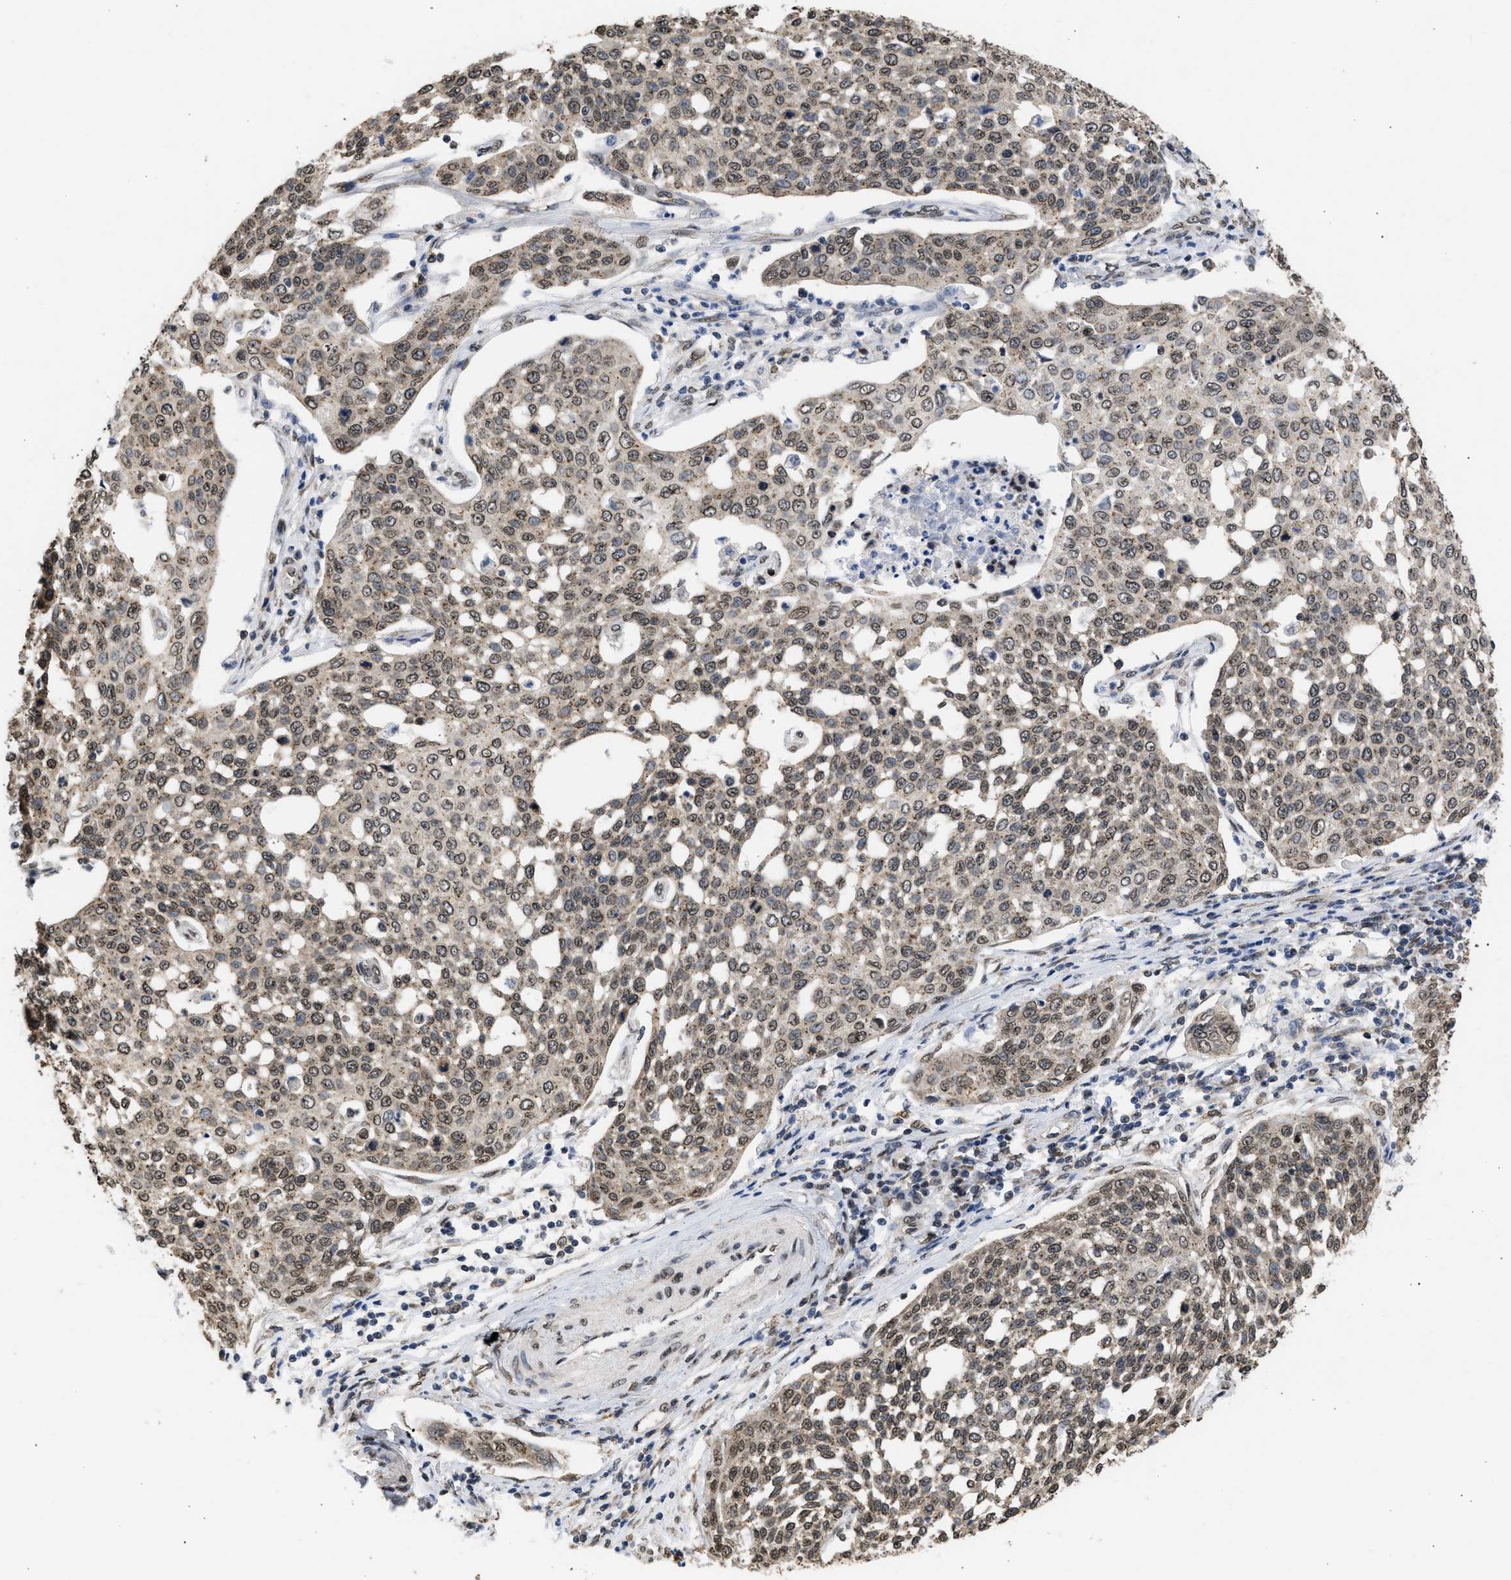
{"staining": {"intensity": "weak", "quantity": ">75%", "location": "cytoplasmic/membranous,nuclear"}, "tissue": "cervical cancer", "cell_type": "Tumor cells", "image_type": "cancer", "snomed": [{"axis": "morphology", "description": "Squamous cell carcinoma, NOS"}, {"axis": "topography", "description": "Cervix"}], "caption": "Protein staining shows weak cytoplasmic/membranous and nuclear positivity in about >75% of tumor cells in squamous cell carcinoma (cervical).", "gene": "NUP35", "patient": {"sex": "female", "age": 34}}